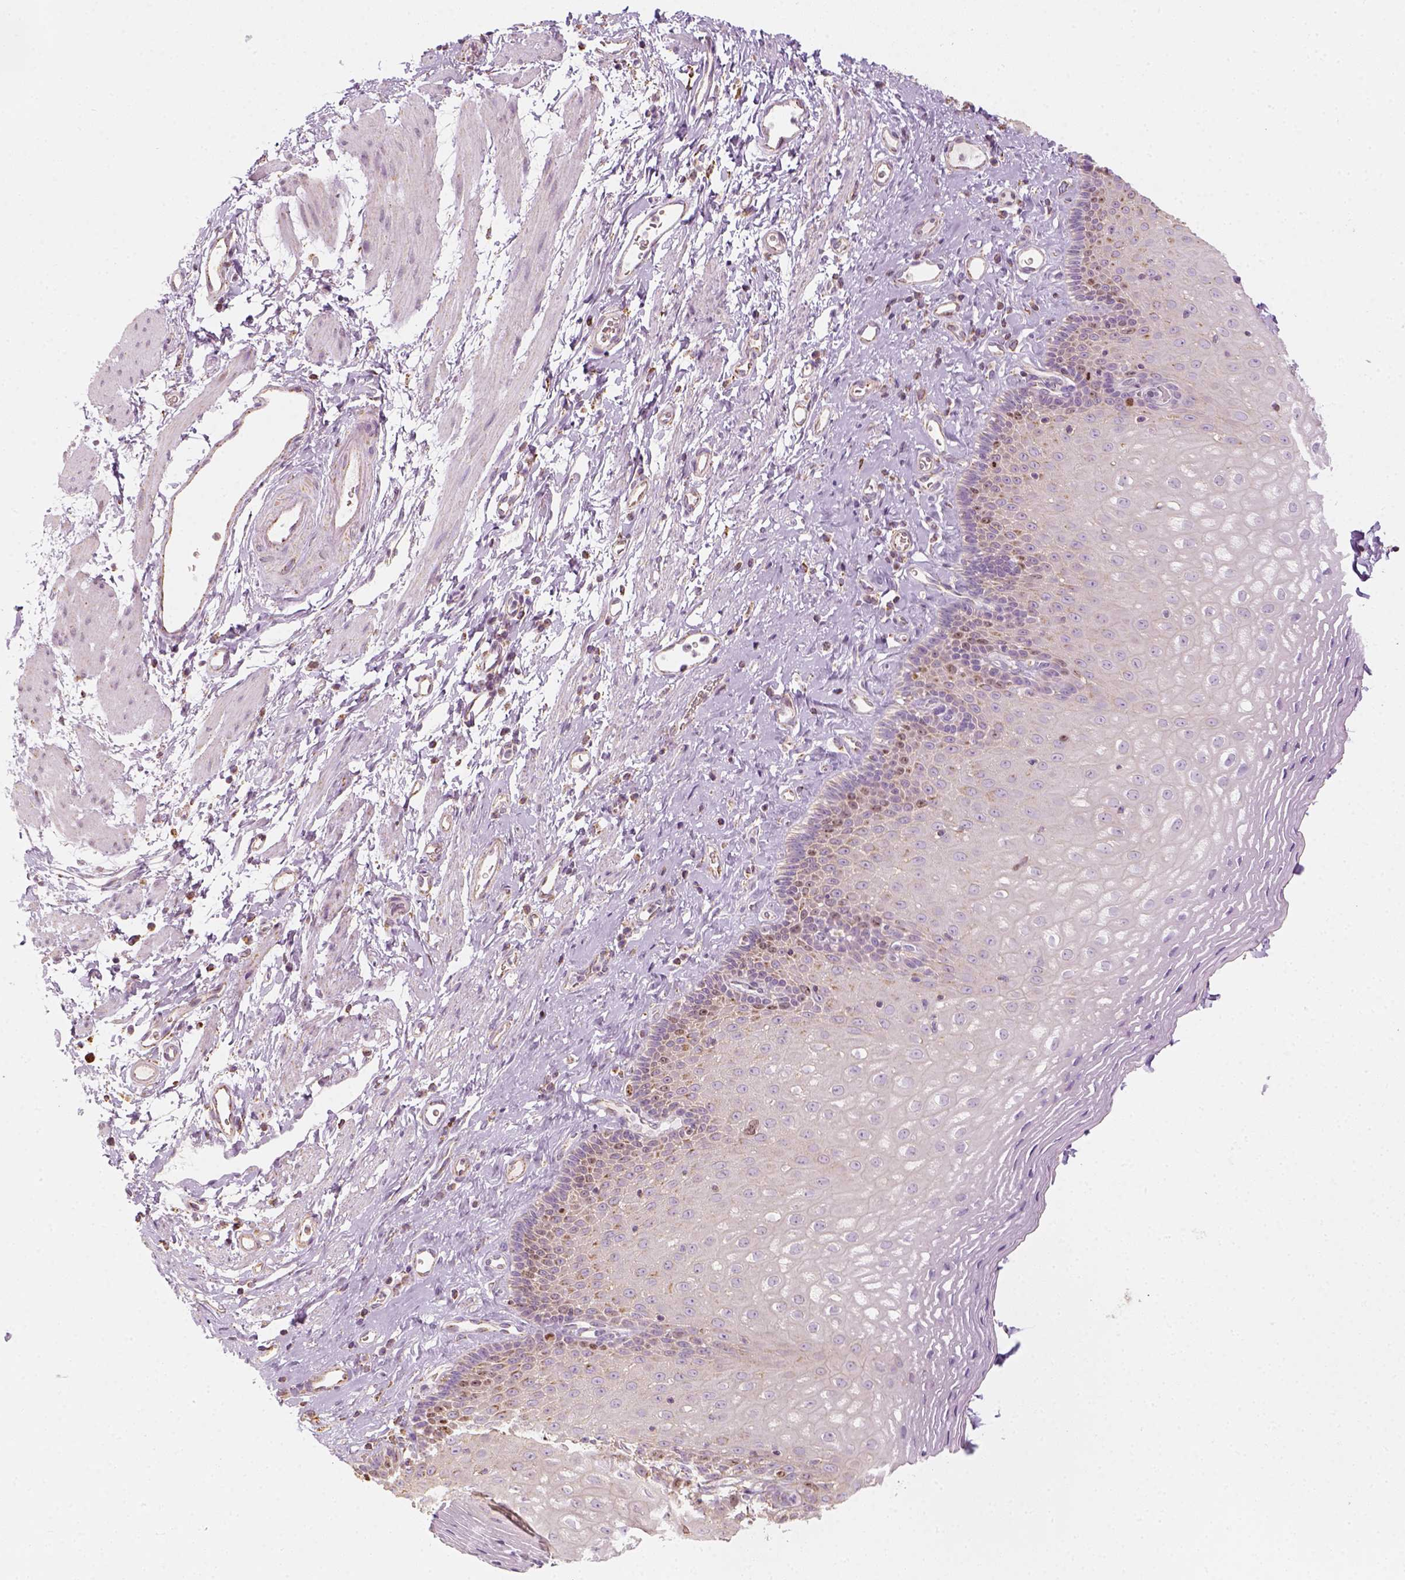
{"staining": {"intensity": "moderate", "quantity": "<25%", "location": "nuclear"}, "tissue": "esophagus", "cell_type": "Squamous epithelial cells", "image_type": "normal", "snomed": [{"axis": "morphology", "description": "Normal tissue, NOS"}, {"axis": "topography", "description": "Esophagus"}], "caption": "Immunohistochemistry (IHC) of normal esophagus demonstrates low levels of moderate nuclear staining in approximately <25% of squamous epithelial cells. (IHC, brightfield microscopy, high magnification).", "gene": "LCA5", "patient": {"sex": "female", "age": 68}}